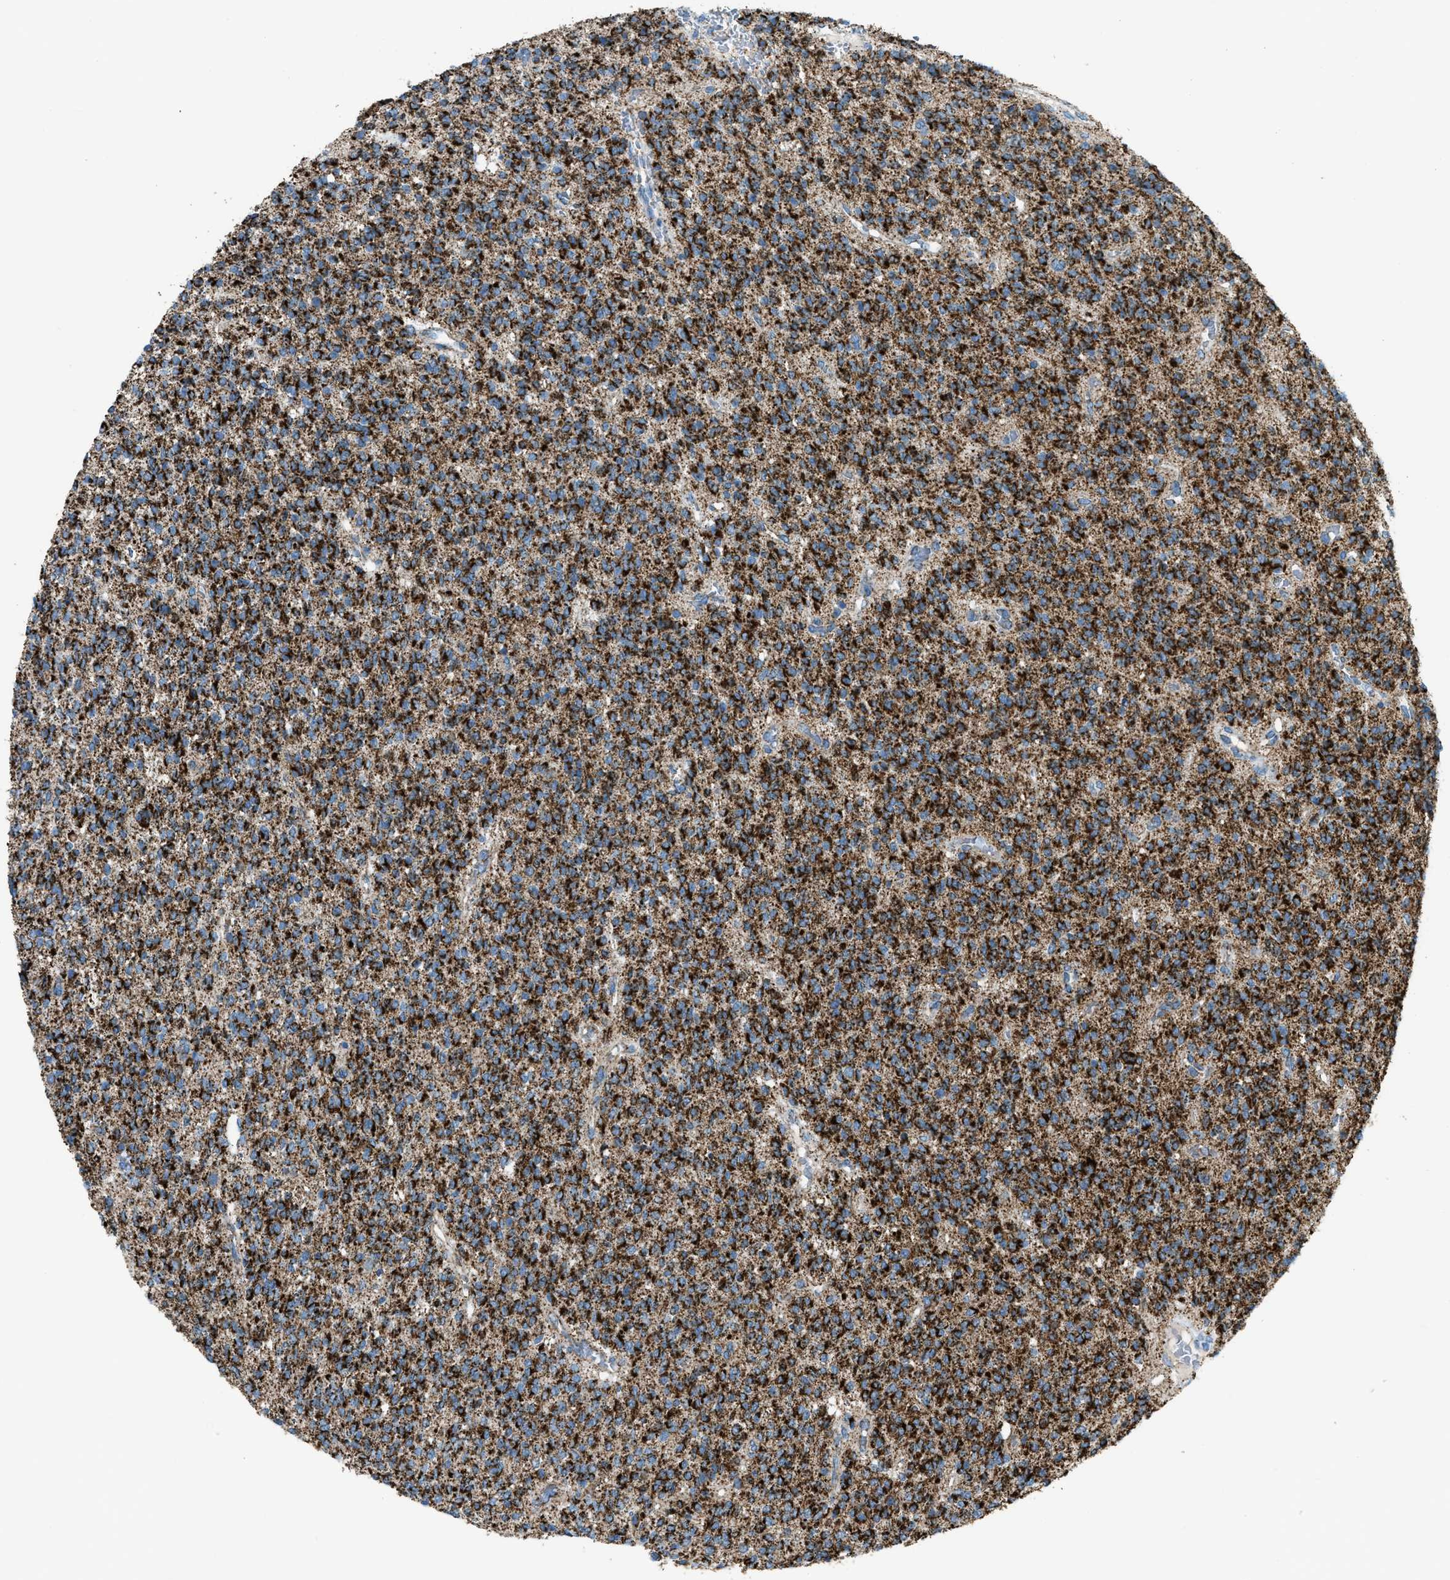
{"staining": {"intensity": "strong", "quantity": ">75%", "location": "cytoplasmic/membranous"}, "tissue": "glioma", "cell_type": "Tumor cells", "image_type": "cancer", "snomed": [{"axis": "morphology", "description": "Glioma, malignant, High grade"}, {"axis": "topography", "description": "Brain"}], "caption": "Glioma tissue shows strong cytoplasmic/membranous staining in approximately >75% of tumor cells", "gene": "MDH2", "patient": {"sex": "male", "age": 34}}